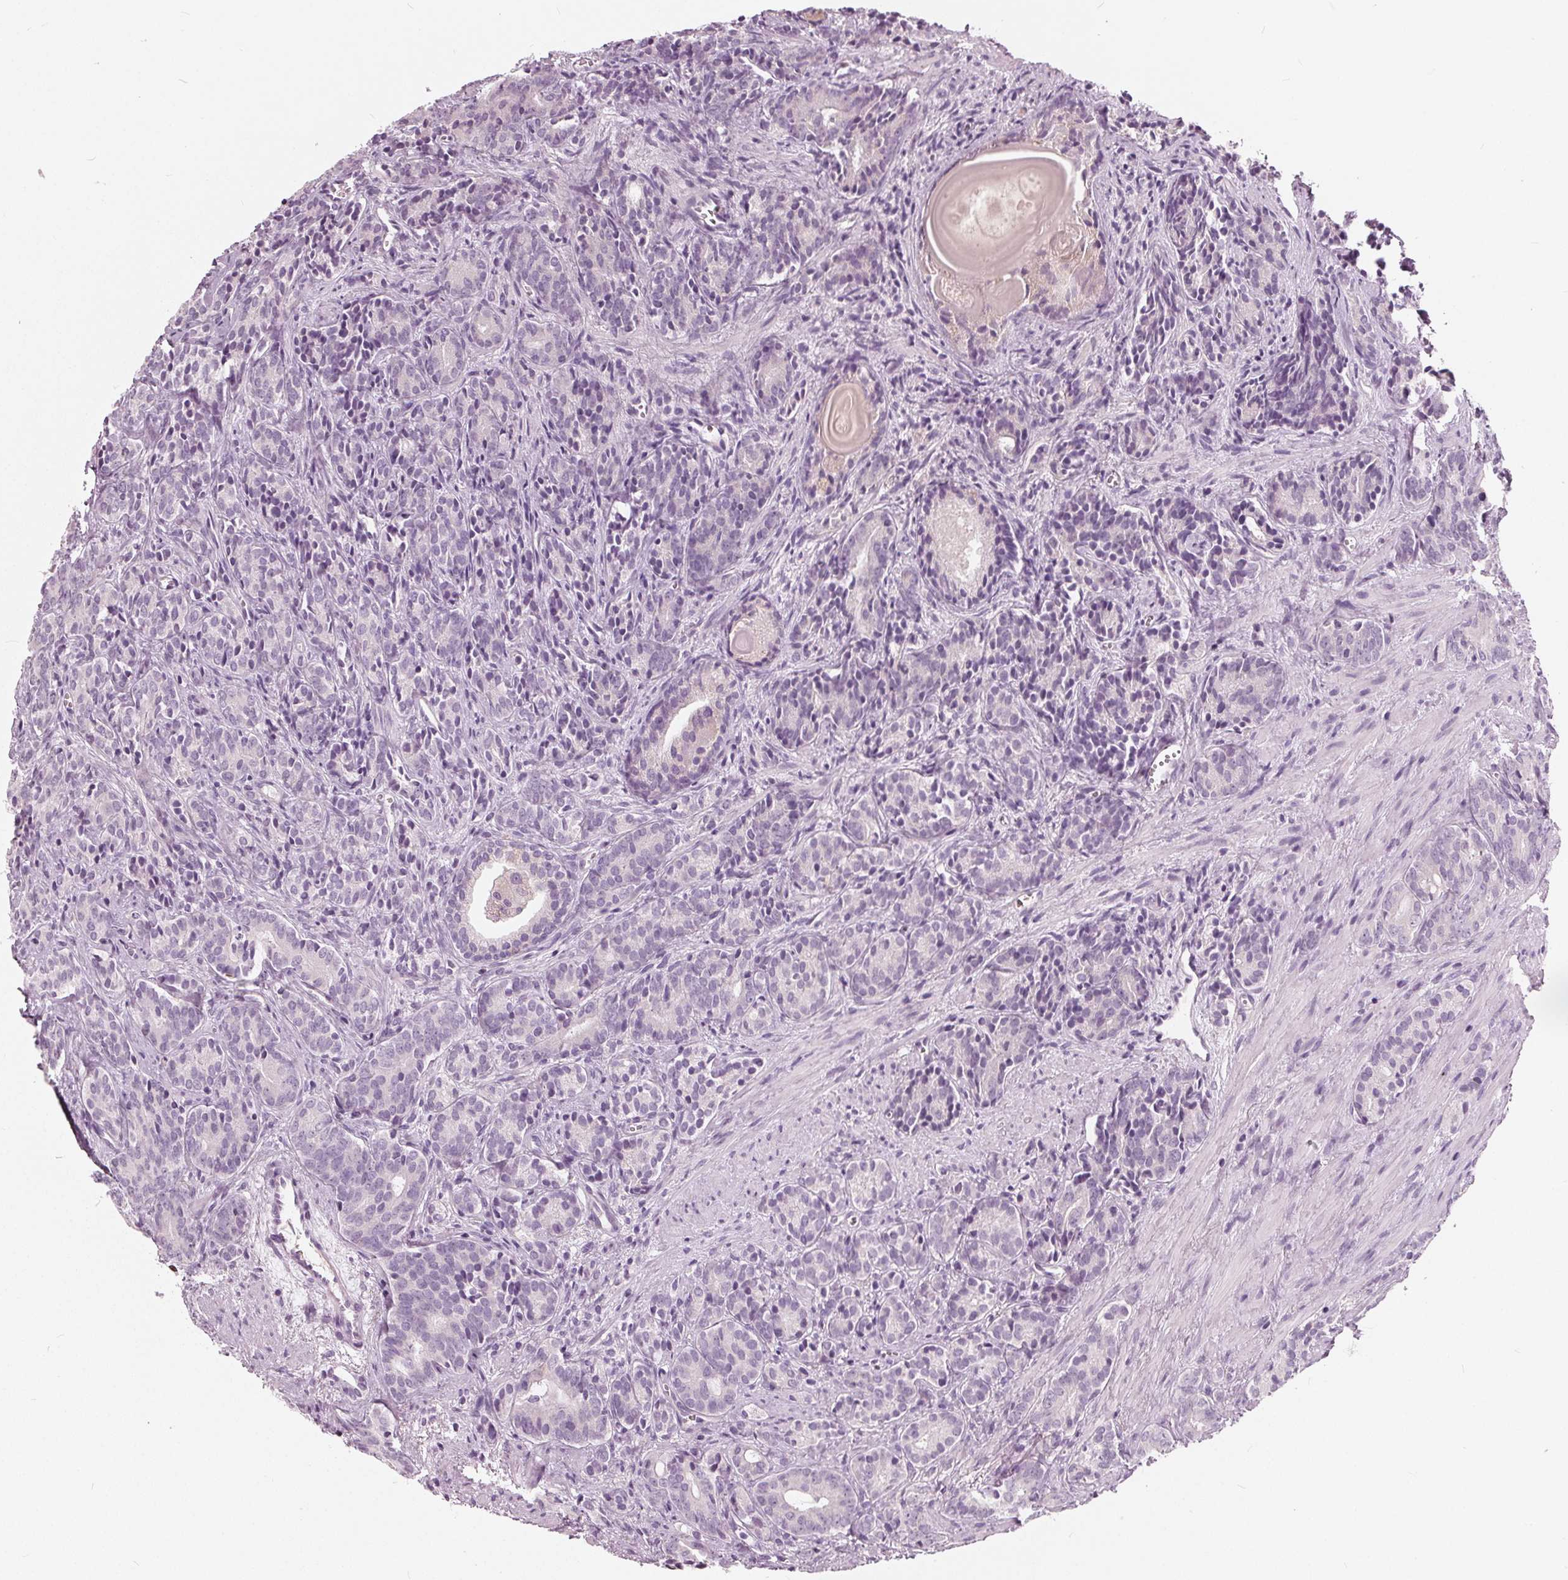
{"staining": {"intensity": "negative", "quantity": "none", "location": "none"}, "tissue": "prostate cancer", "cell_type": "Tumor cells", "image_type": "cancer", "snomed": [{"axis": "morphology", "description": "Adenocarcinoma, High grade"}, {"axis": "topography", "description": "Prostate"}], "caption": "Histopathology image shows no significant protein positivity in tumor cells of prostate cancer (adenocarcinoma (high-grade)). Nuclei are stained in blue.", "gene": "LHFPL7", "patient": {"sex": "male", "age": 84}}